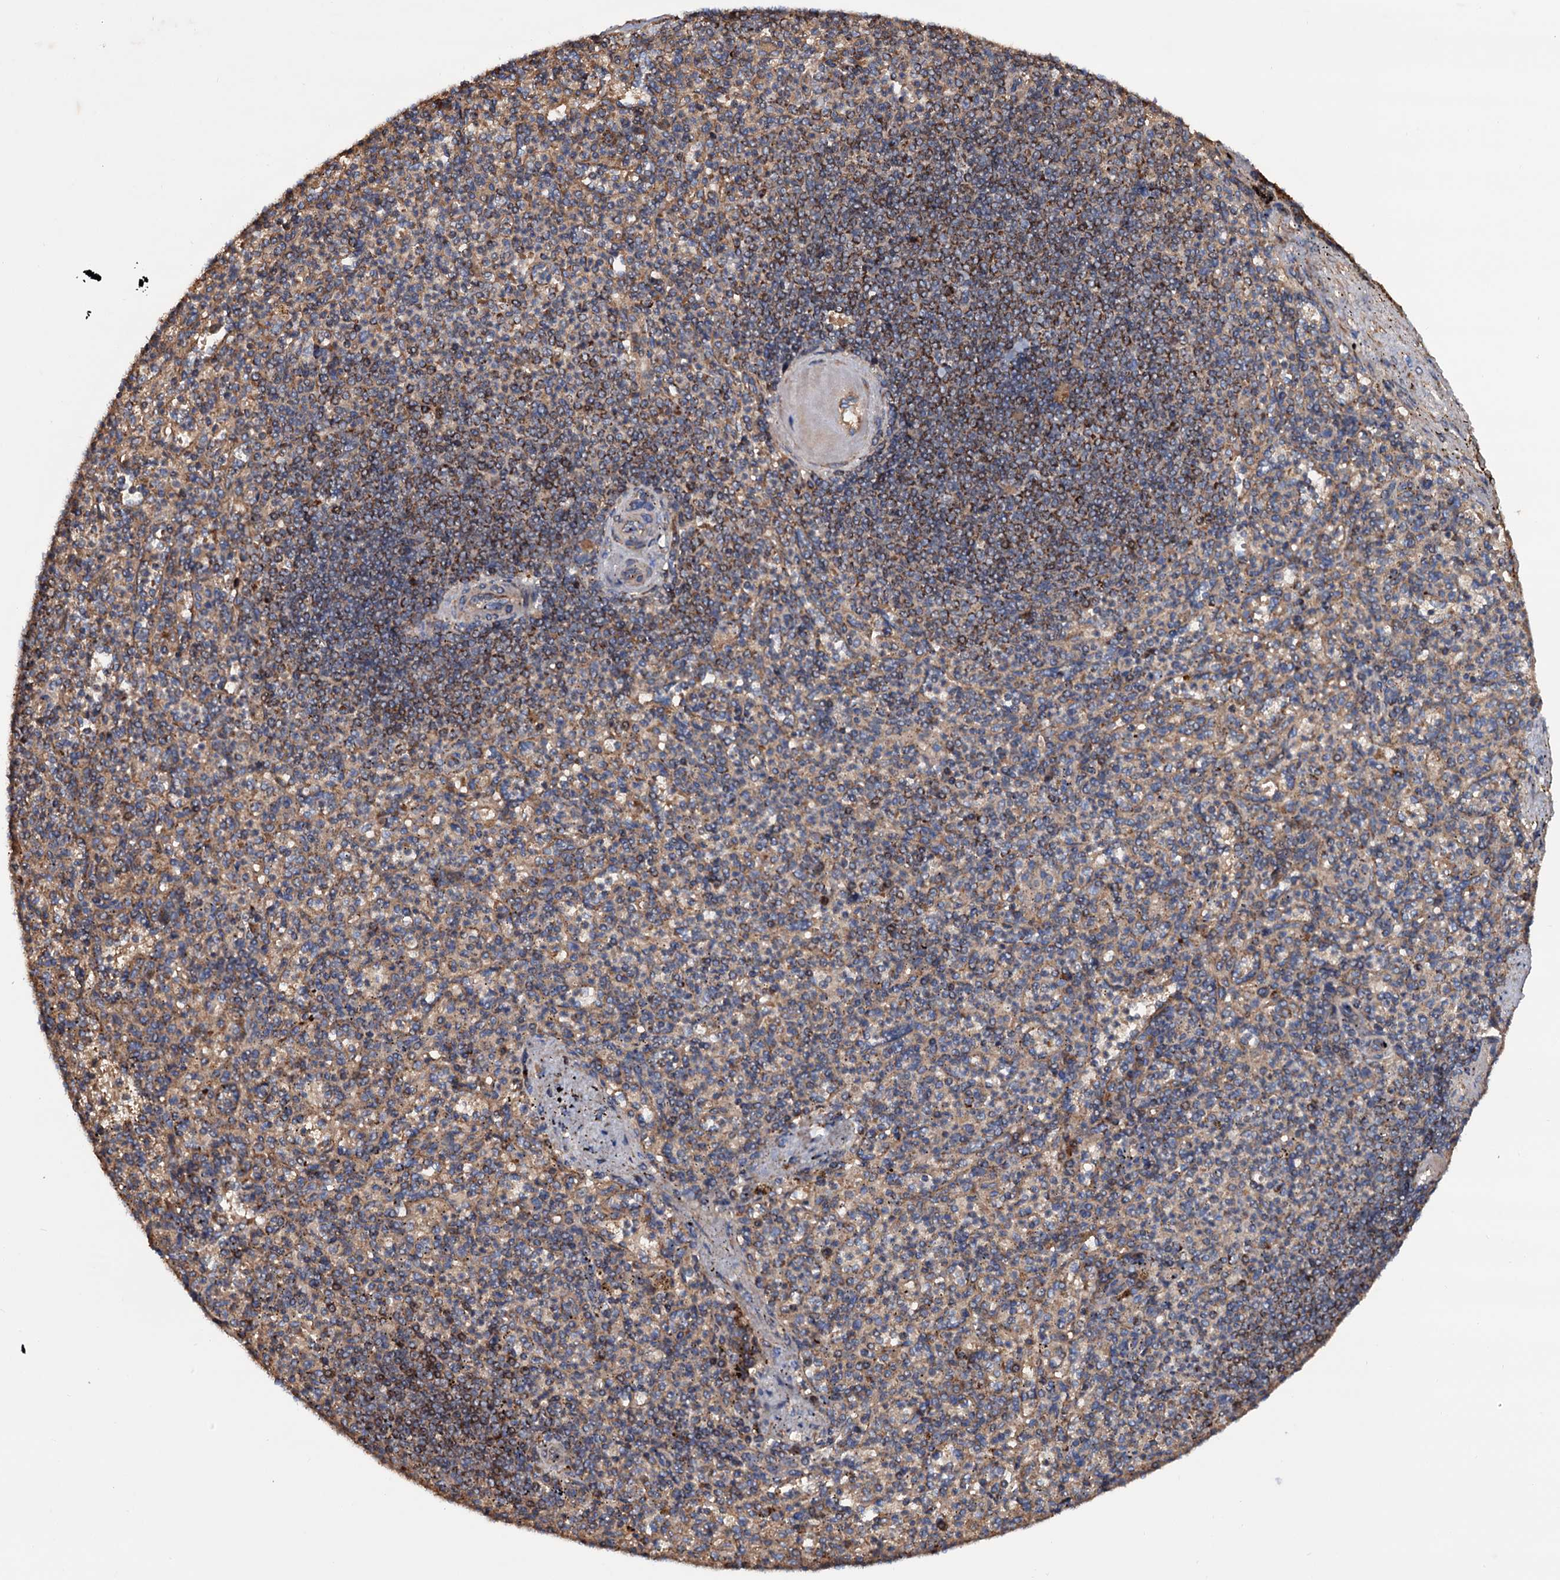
{"staining": {"intensity": "moderate", "quantity": "25%-75%", "location": "cytoplasmic/membranous"}, "tissue": "spleen", "cell_type": "Cells in red pulp", "image_type": "normal", "snomed": [{"axis": "morphology", "description": "Normal tissue, NOS"}, {"axis": "topography", "description": "Spleen"}], "caption": "Brown immunohistochemical staining in normal spleen reveals moderate cytoplasmic/membranous staining in about 25%-75% of cells in red pulp. (brown staining indicates protein expression, while blue staining denotes nuclei).", "gene": "MRPL42", "patient": {"sex": "female", "age": 74}}